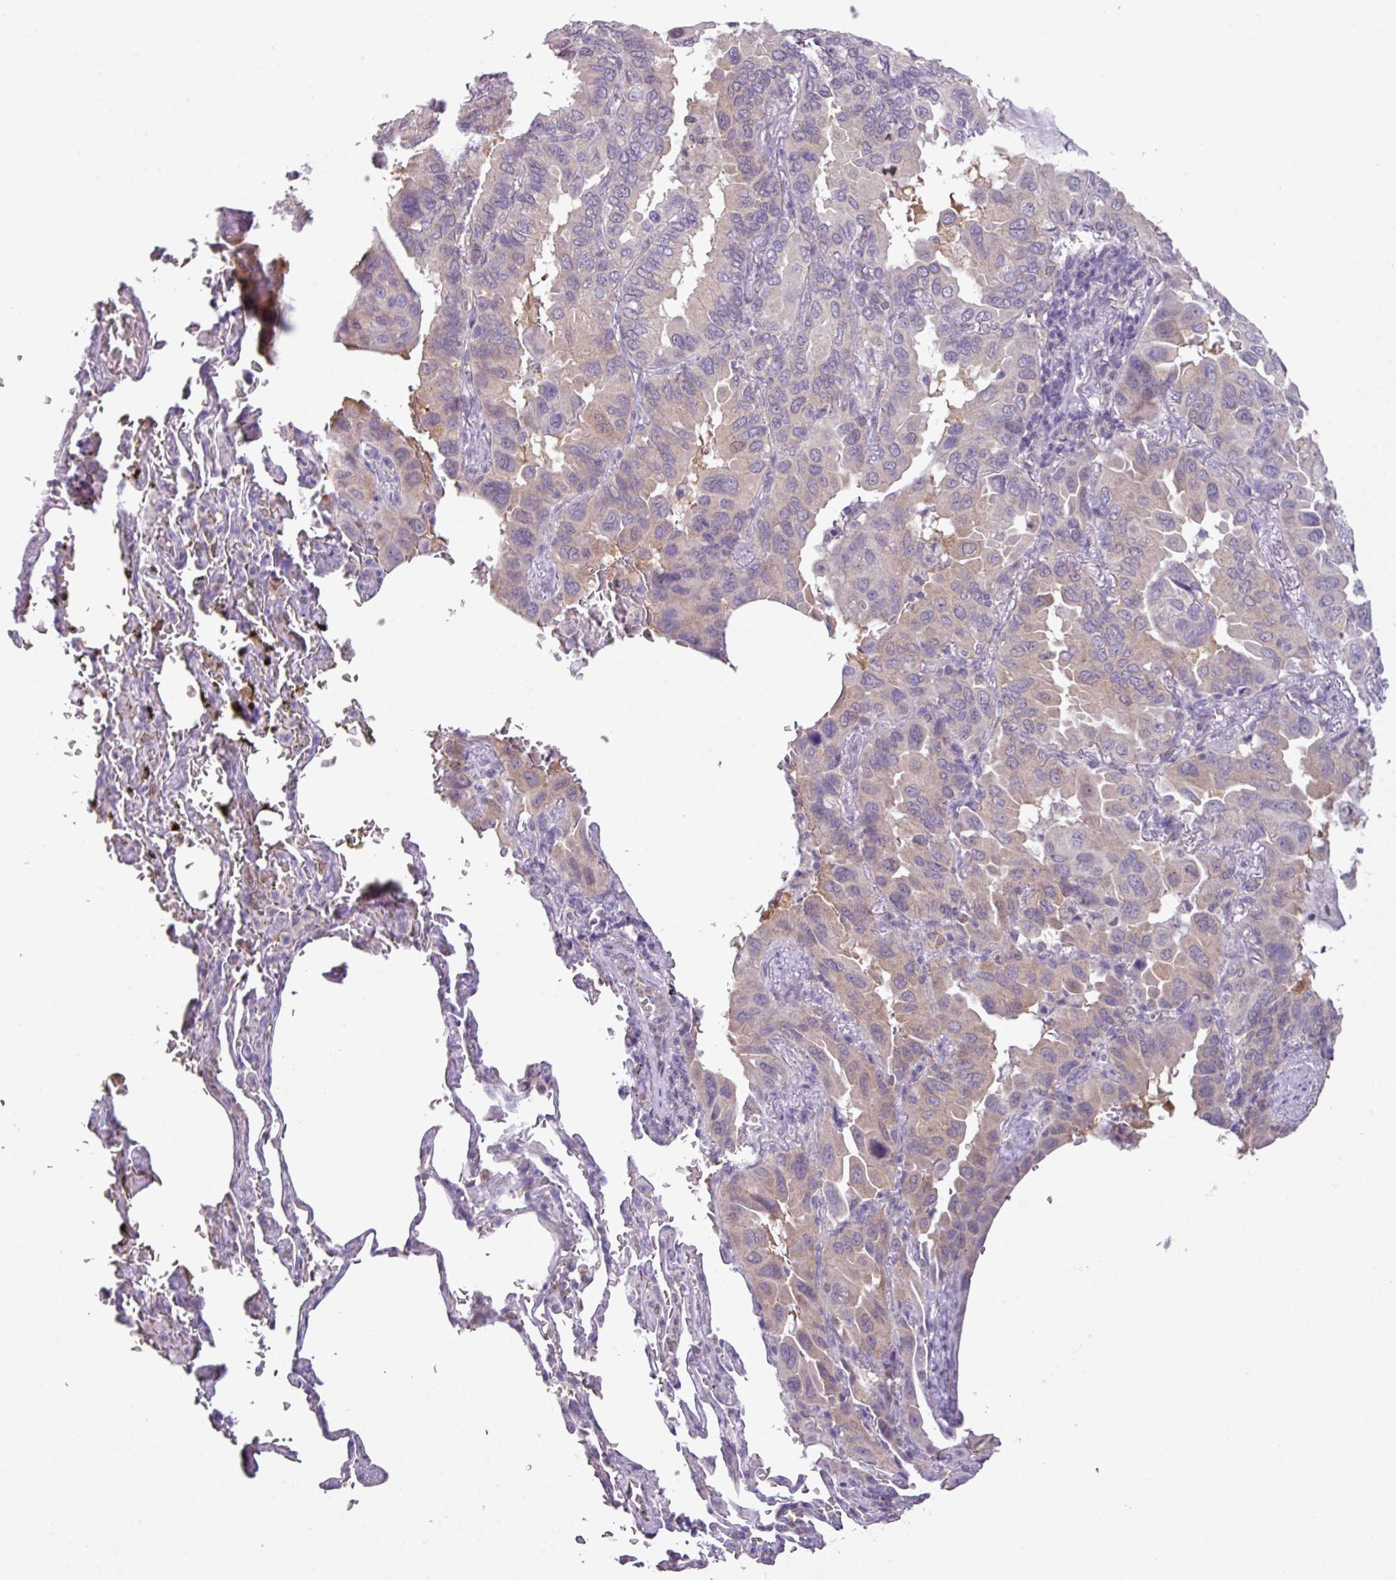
{"staining": {"intensity": "weak", "quantity": "<25%", "location": "cytoplasmic/membranous"}, "tissue": "lung cancer", "cell_type": "Tumor cells", "image_type": "cancer", "snomed": [{"axis": "morphology", "description": "Adenocarcinoma, NOS"}, {"axis": "topography", "description": "Lung"}], "caption": "DAB (3,3'-diaminobenzidine) immunohistochemical staining of adenocarcinoma (lung) demonstrates no significant staining in tumor cells.", "gene": "TTLL12", "patient": {"sex": "male", "age": 64}}